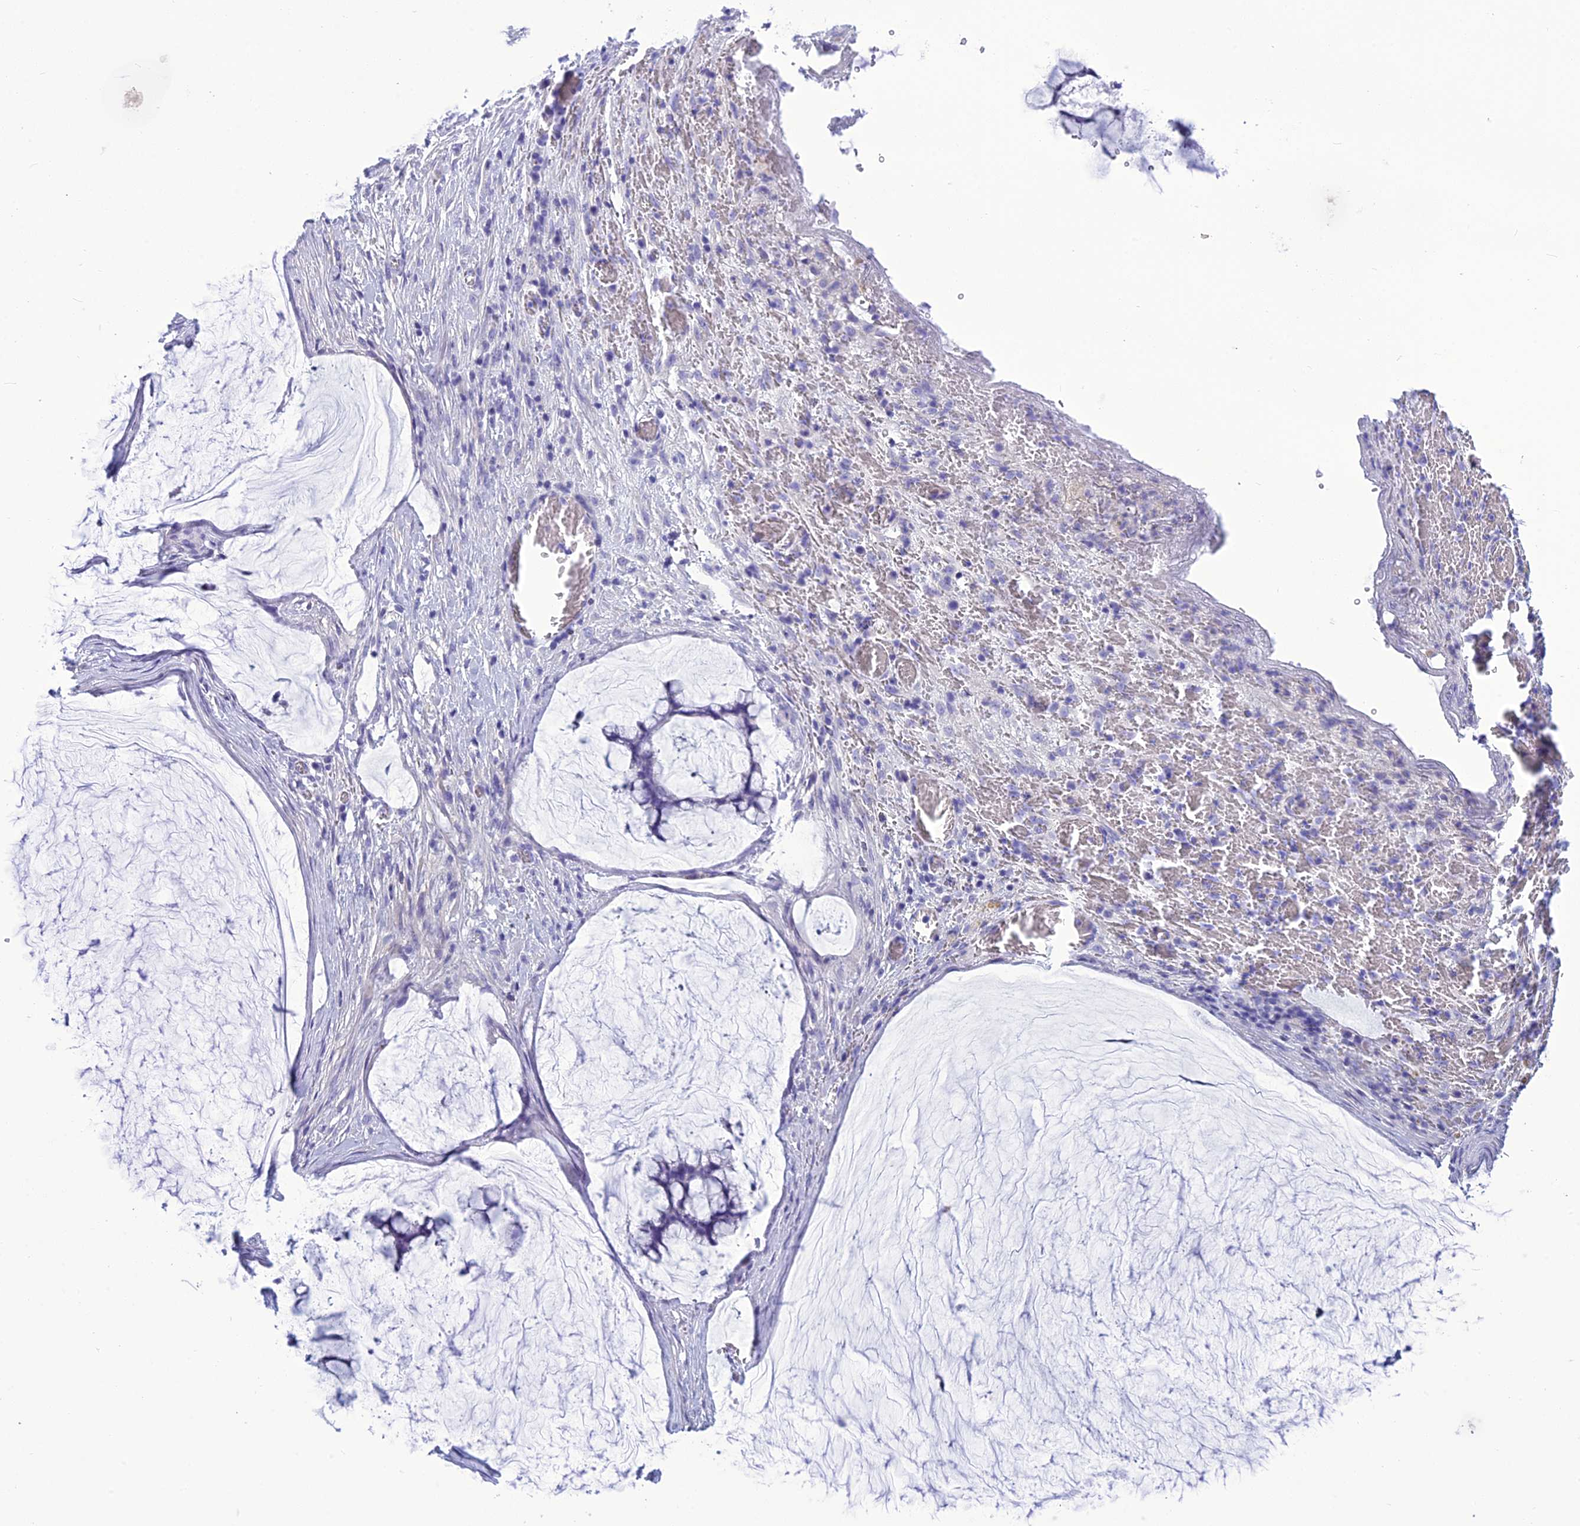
{"staining": {"intensity": "negative", "quantity": "none", "location": "none"}, "tissue": "ovarian cancer", "cell_type": "Tumor cells", "image_type": "cancer", "snomed": [{"axis": "morphology", "description": "Cystadenocarcinoma, mucinous, NOS"}, {"axis": "topography", "description": "Ovary"}], "caption": "Mucinous cystadenocarcinoma (ovarian) was stained to show a protein in brown. There is no significant staining in tumor cells. (DAB immunohistochemistry (IHC) with hematoxylin counter stain).", "gene": "BBS2", "patient": {"sex": "female", "age": 42}}